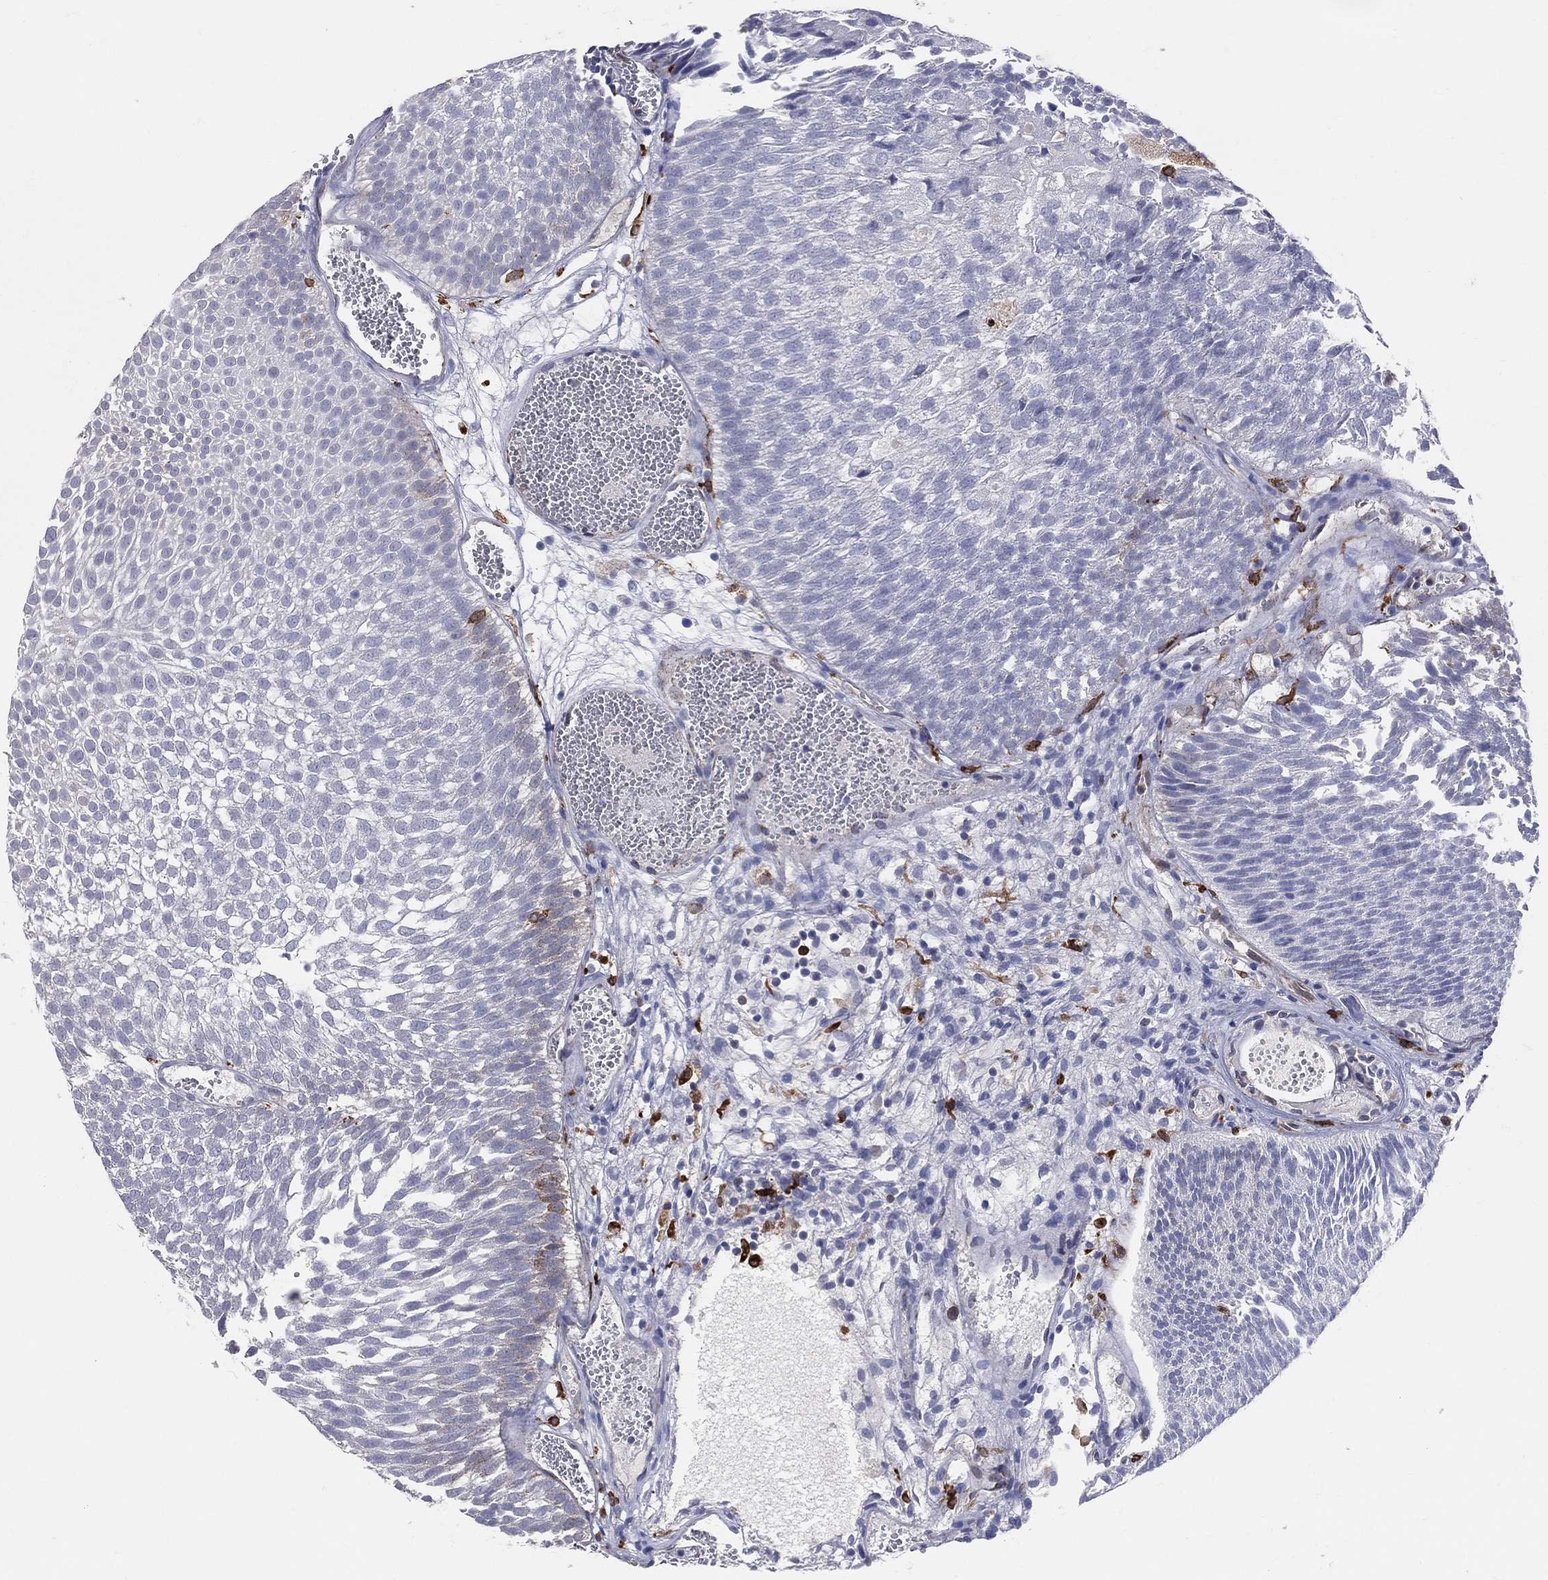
{"staining": {"intensity": "negative", "quantity": "none", "location": "none"}, "tissue": "urothelial cancer", "cell_type": "Tumor cells", "image_type": "cancer", "snomed": [{"axis": "morphology", "description": "Urothelial carcinoma, Low grade"}, {"axis": "topography", "description": "Urinary bladder"}], "caption": "This is an immunohistochemistry (IHC) photomicrograph of human urothelial carcinoma (low-grade). There is no staining in tumor cells.", "gene": "CD74", "patient": {"sex": "male", "age": 52}}